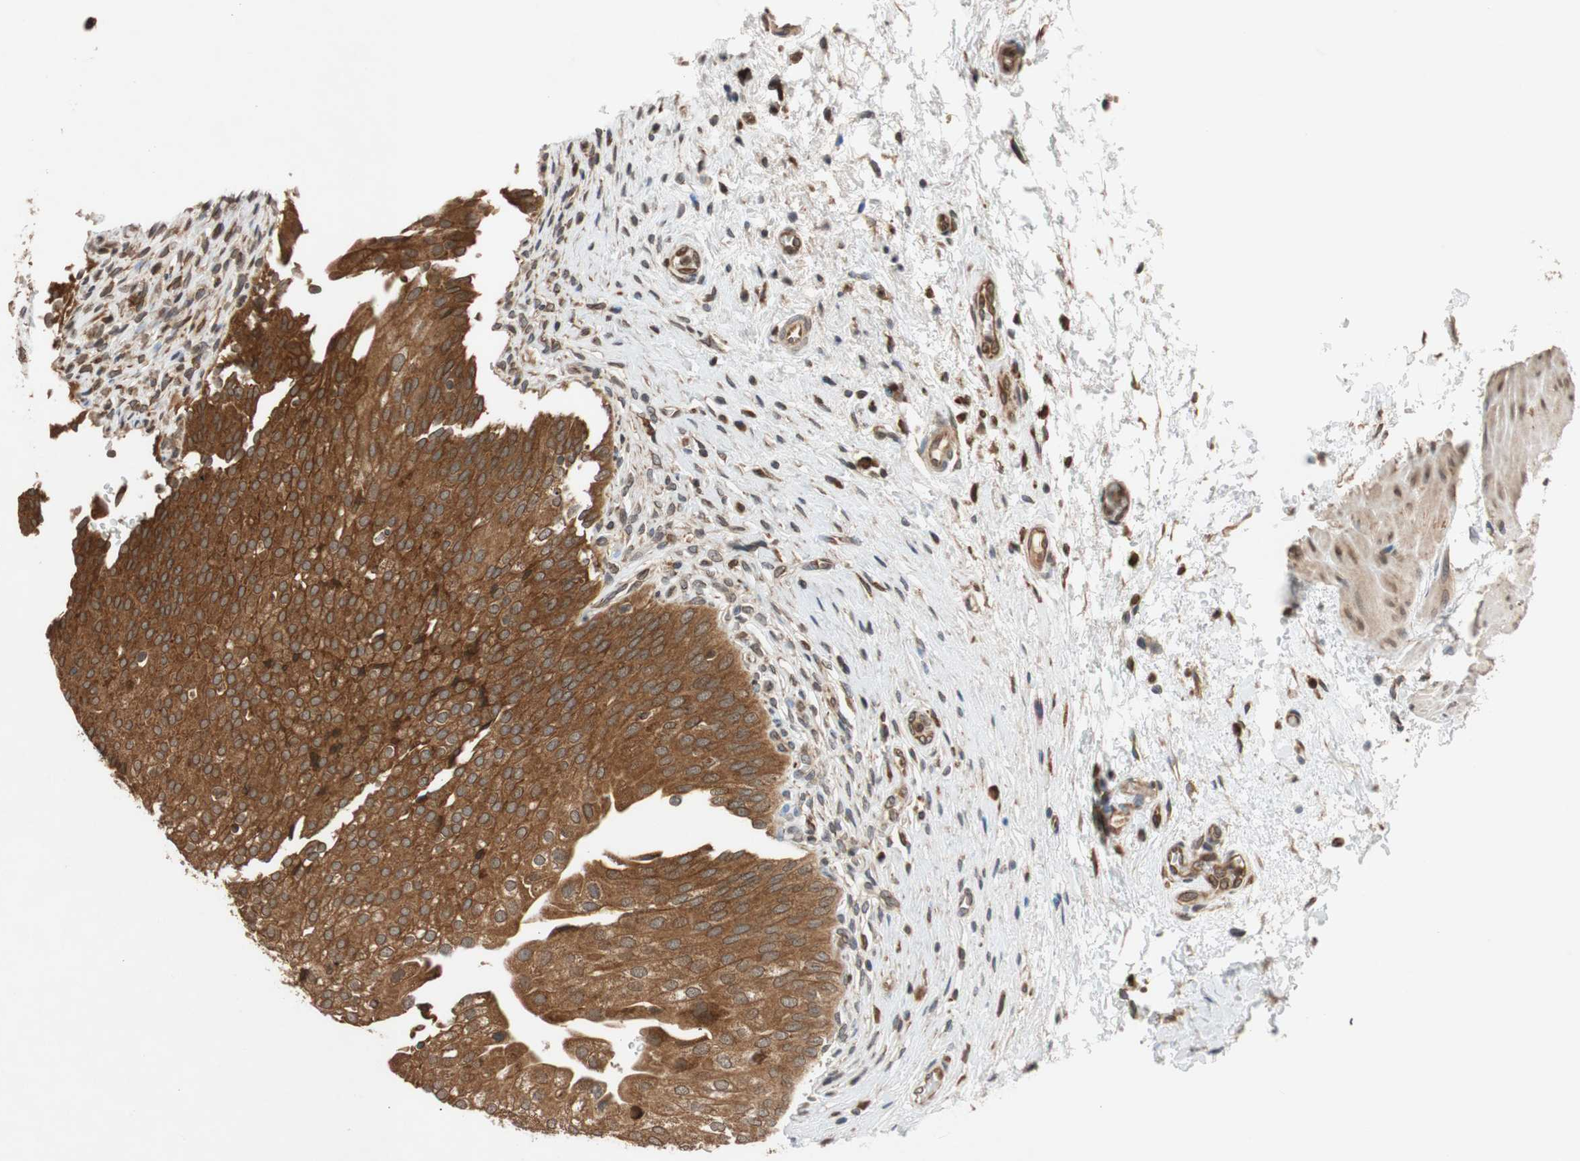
{"staining": {"intensity": "strong", "quantity": ">75%", "location": "cytoplasmic/membranous,nuclear"}, "tissue": "urinary bladder", "cell_type": "Urothelial cells", "image_type": "normal", "snomed": [{"axis": "morphology", "description": "Normal tissue, NOS"}, {"axis": "morphology", "description": "Urothelial carcinoma, High grade"}, {"axis": "topography", "description": "Urinary bladder"}], "caption": "A brown stain highlights strong cytoplasmic/membranous,nuclear staining of a protein in urothelial cells of unremarkable human urinary bladder.", "gene": "AUP1", "patient": {"sex": "male", "age": 46}}